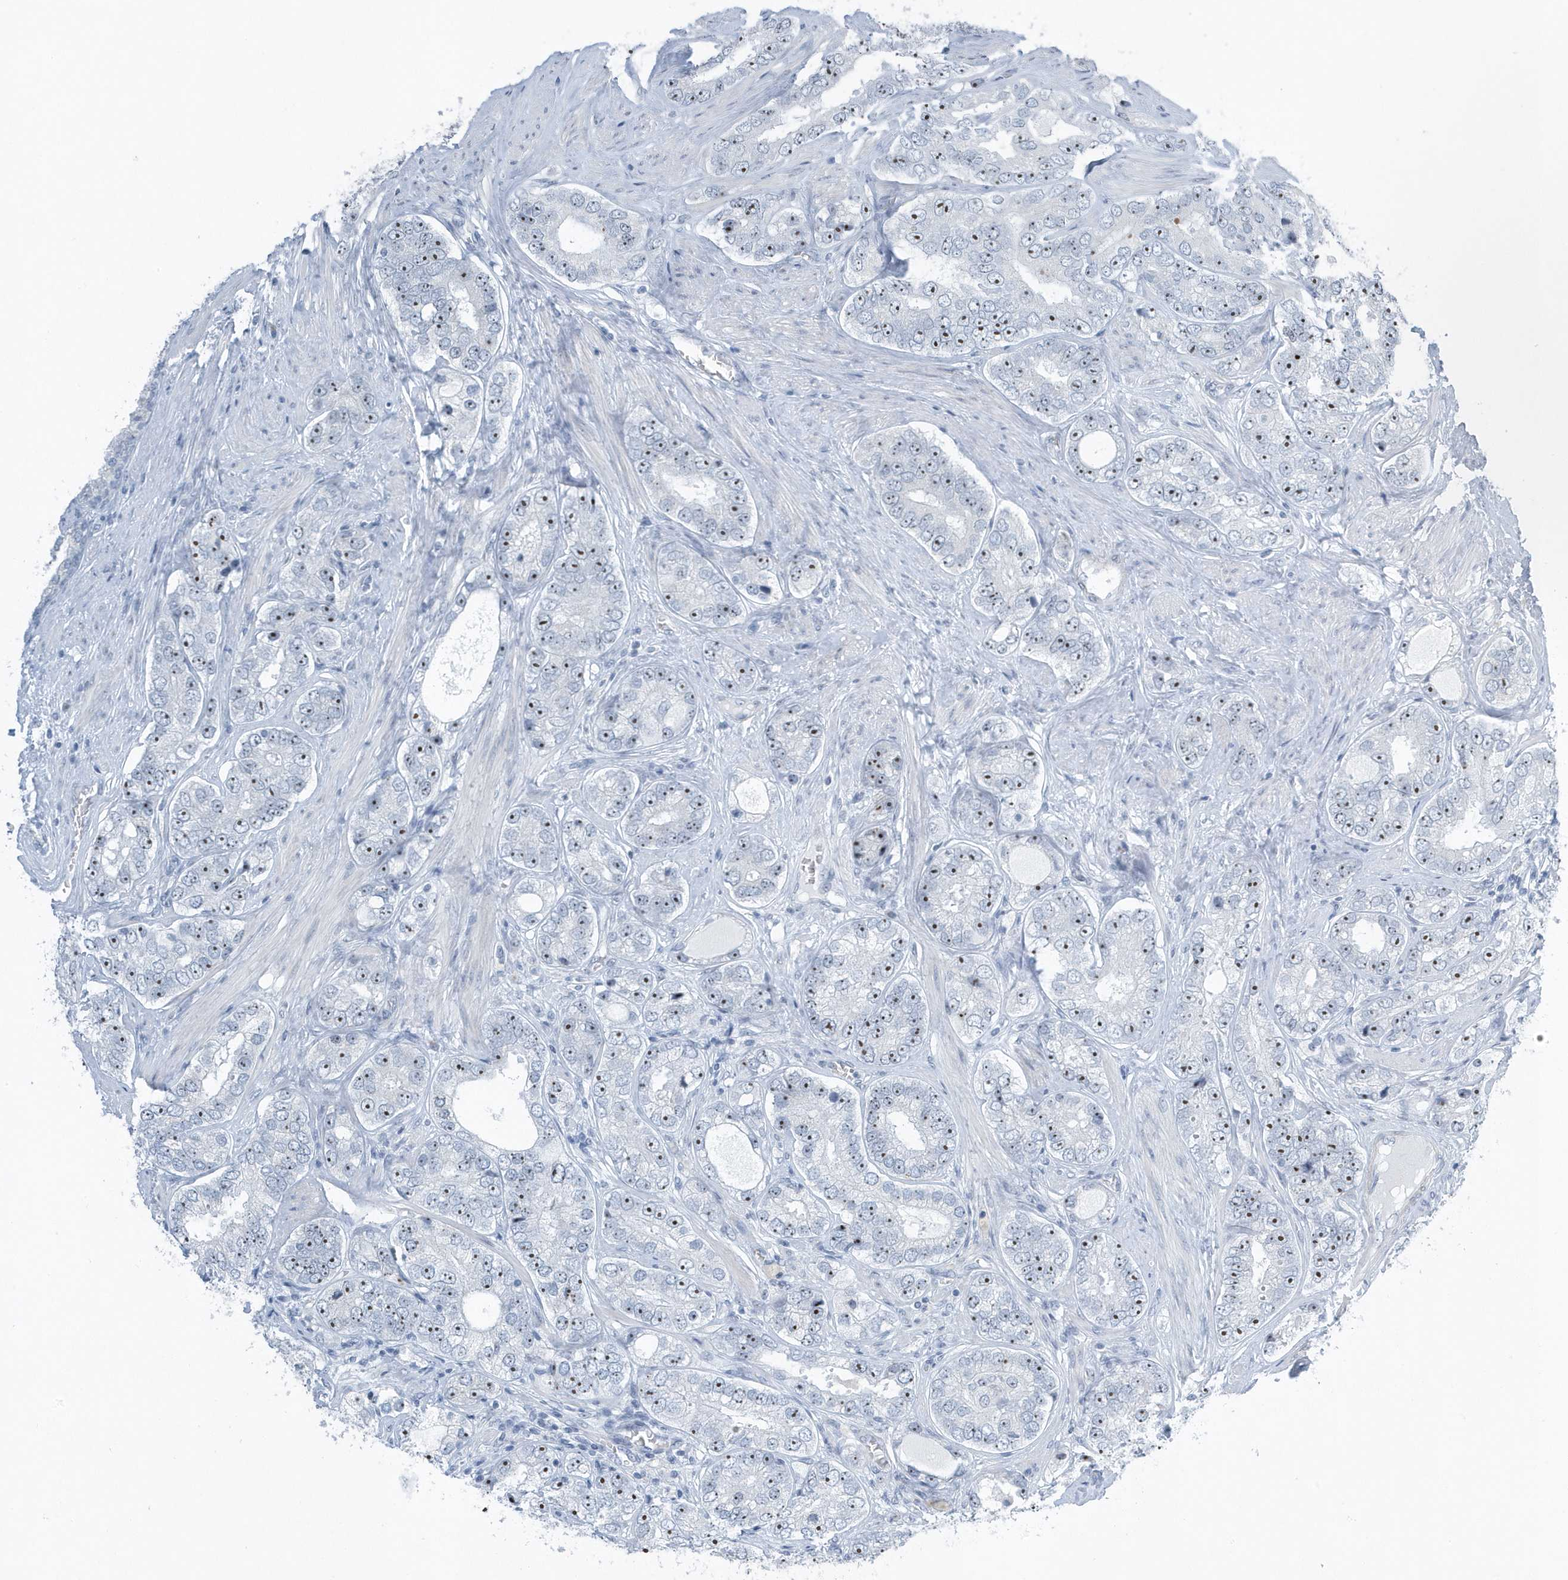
{"staining": {"intensity": "moderate", "quantity": ">75%", "location": "nuclear"}, "tissue": "prostate cancer", "cell_type": "Tumor cells", "image_type": "cancer", "snomed": [{"axis": "morphology", "description": "Adenocarcinoma, High grade"}, {"axis": "topography", "description": "Prostate"}], "caption": "A brown stain labels moderate nuclear staining of a protein in human high-grade adenocarcinoma (prostate) tumor cells.", "gene": "RPF2", "patient": {"sex": "male", "age": 56}}